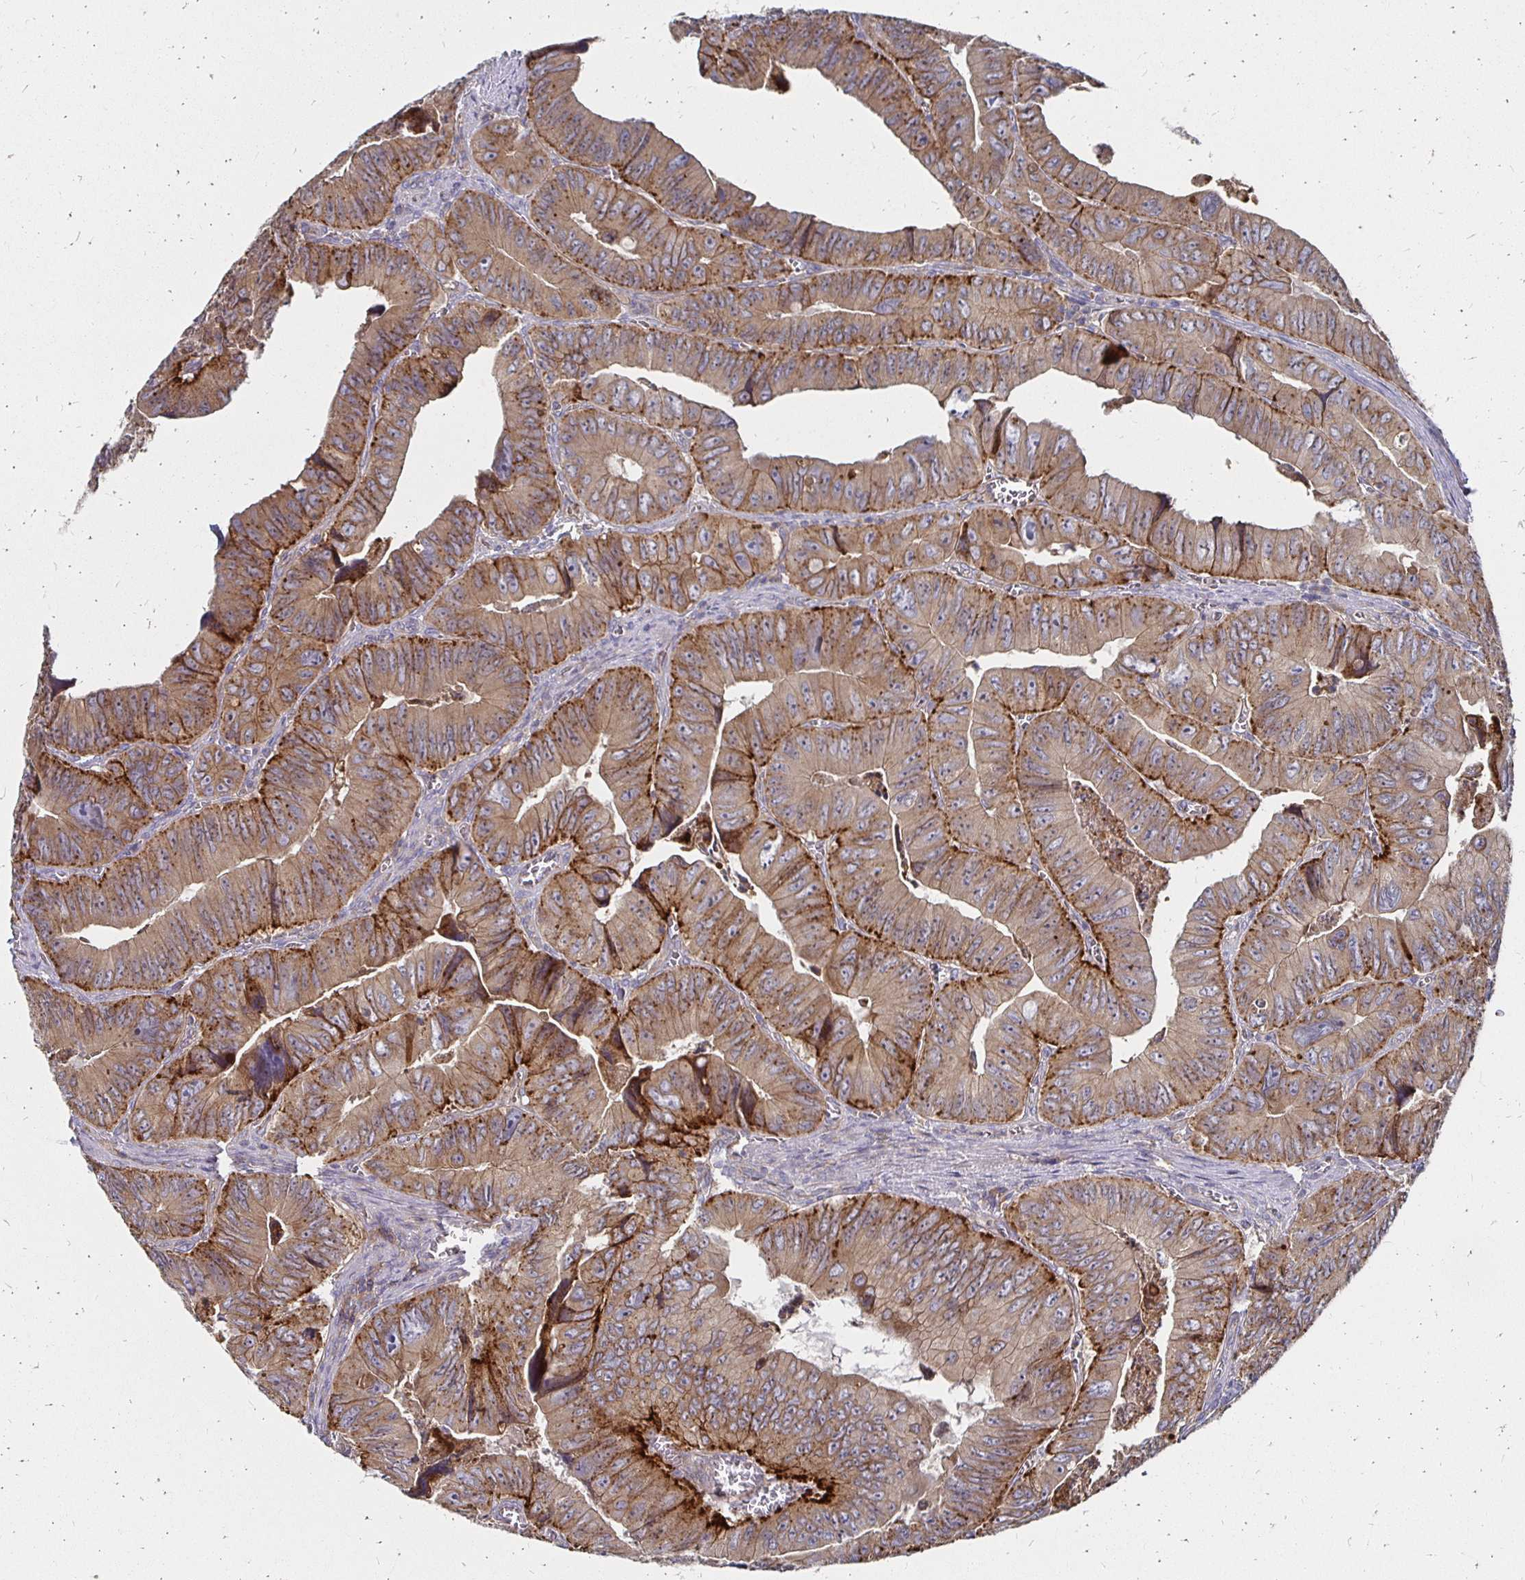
{"staining": {"intensity": "moderate", "quantity": ">75%", "location": "cytoplasmic/membranous"}, "tissue": "colorectal cancer", "cell_type": "Tumor cells", "image_type": "cancer", "snomed": [{"axis": "morphology", "description": "Adenocarcinoma, NOS"}, {"axis": "topography", "description": "Colon"}], "caption": "Immunohistochemistry (IHC) micrograph of neoplastic tissue: colorectal adenocarcinoma stained using immunohistochemistry (IHC) demonstrates medium levels of moderate protein expression localized specifically in the cytoplasmic/membranous of tumor cells, appearing as a cytoplasmic/membranous brown color.", "gene": "NCSTN", "patient": {"sex": "female", "age": 84}}